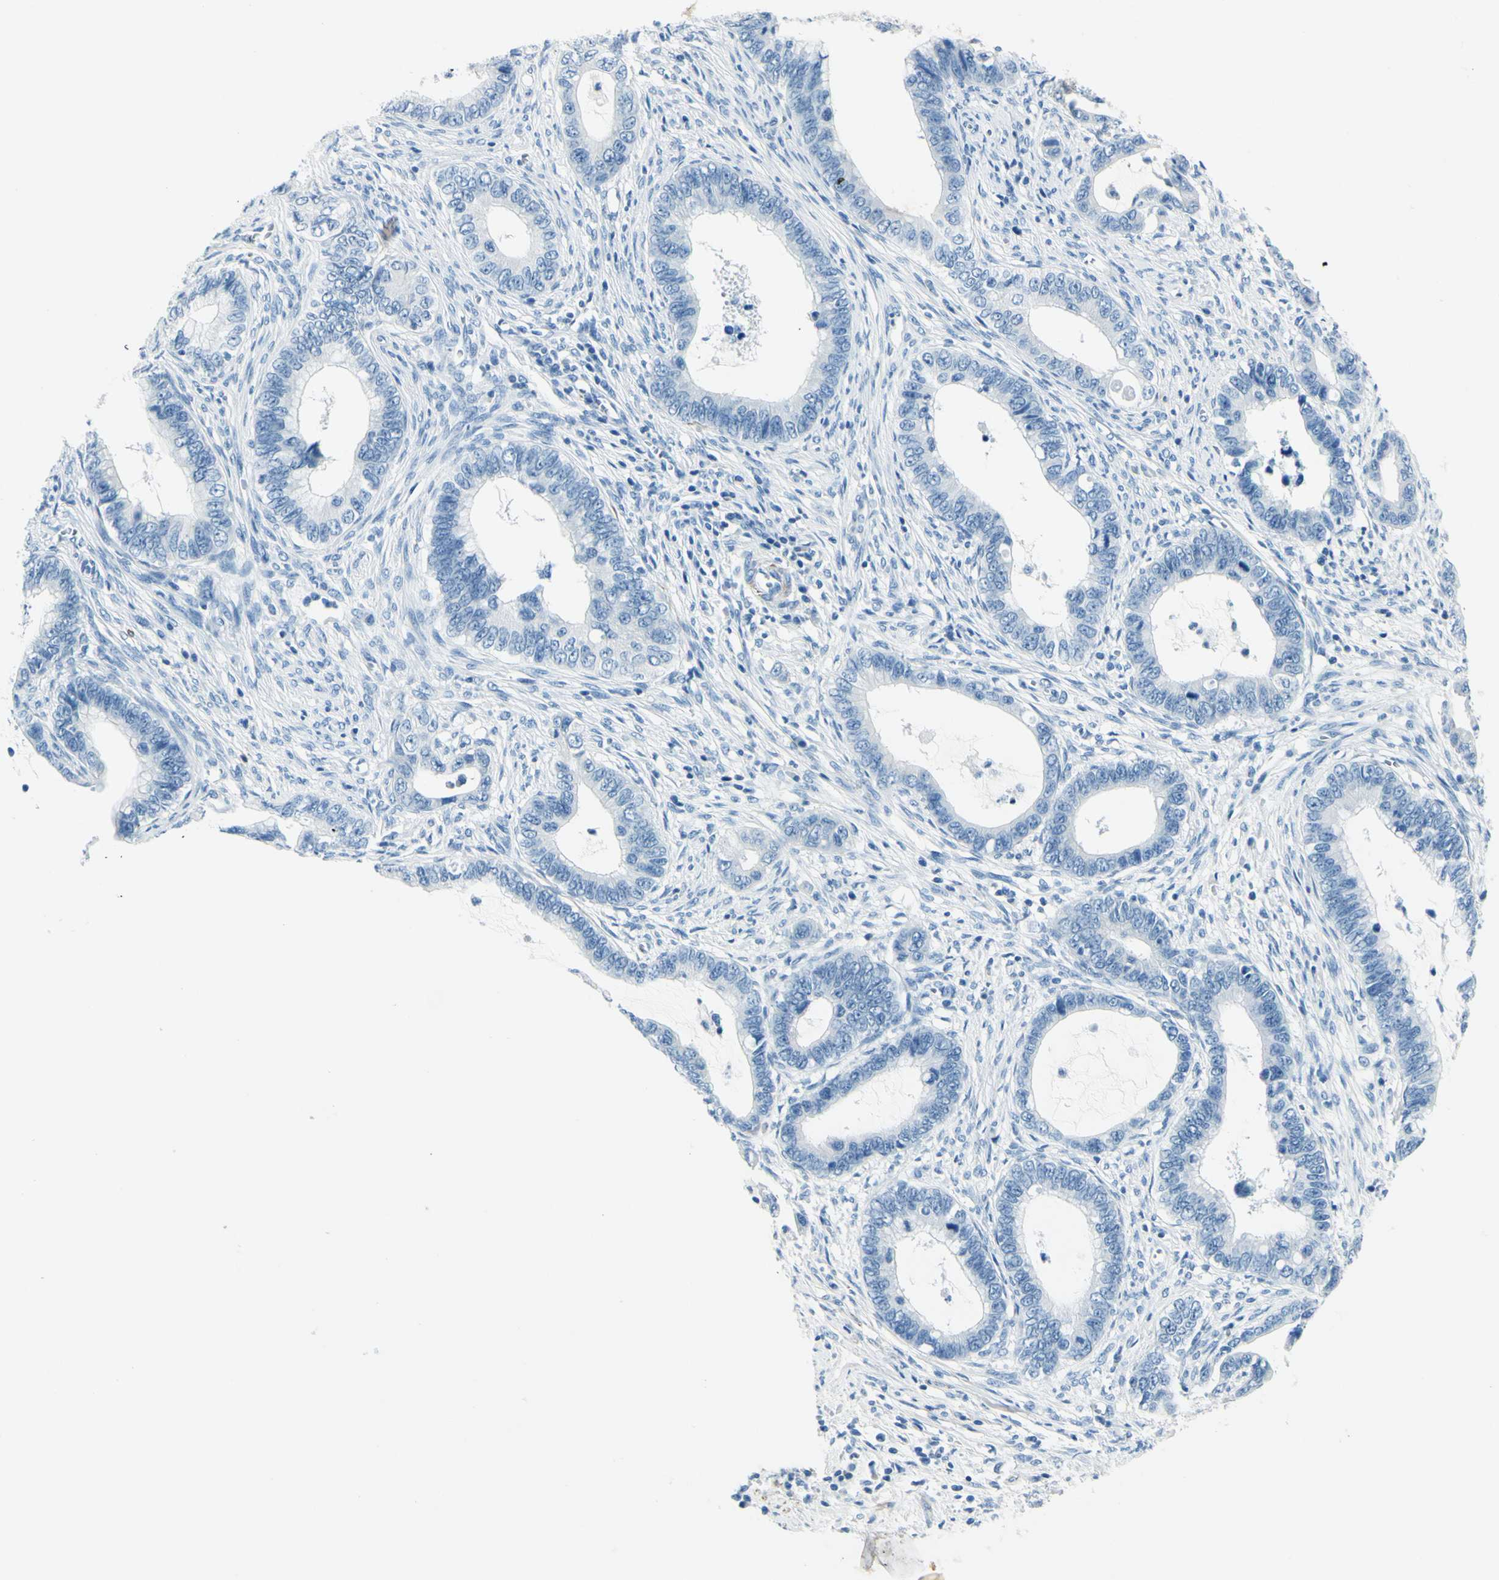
{"staining": {"intensity": "negative", "quantity": "none", "location": "none"}, "tissue": "cervical cancer", "cell_type": "Tumor cells", "image_type": "cancer", "snomed": [{"axis": "morphology", "description": "Adenocarcinoma, NOS"}, {"axis": "topography", "description": "Cervix"}], "caption": "Adenocarcinoma (cervical) was stained to show a protein in brown. There is no significant positivity in tumor cells.", "gene": "CDH15", "patient": {"sex": "female", "age": 44}}